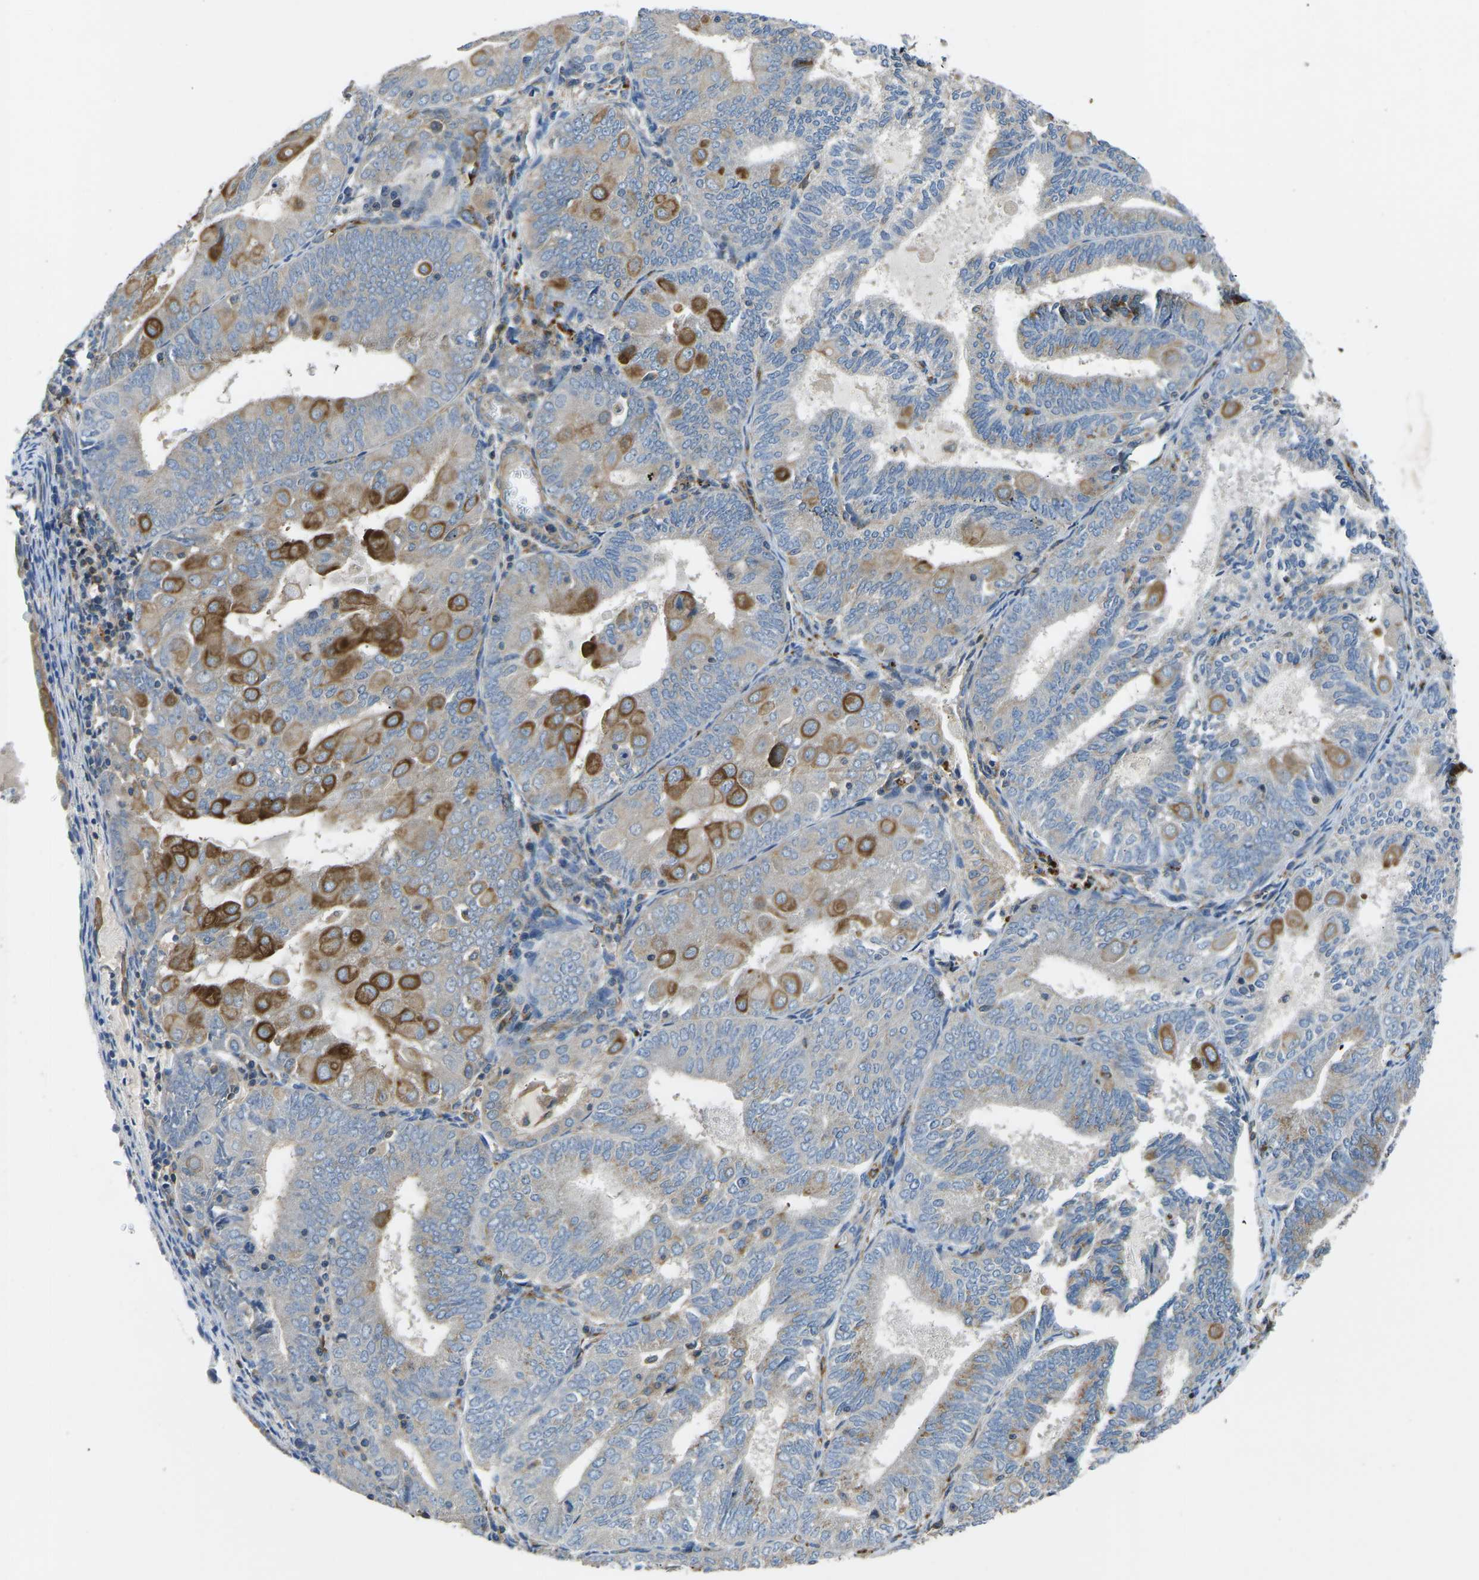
{"staining": {"intensity": "moderate", "quantity": "<25%", "location": "cytoplasmic/membranous"}, "tissue": "endometrial cancer", "cell_type": "Tumor cells", "image_type": "cancer", "snomed": [{"axis": "morphology", "description": "Adenocarcinoma, NOS"}, {"axis": "topography", "description": "Endometrium"}], "caption": "A low amount of moderate cytoplasmic/membranous expression is appreciated in about <25% of tumor cells in endometrial adenocarcinoma tissue.", "gene": "KCNJ15", "patient": {"sex": "female", "age": 81}}